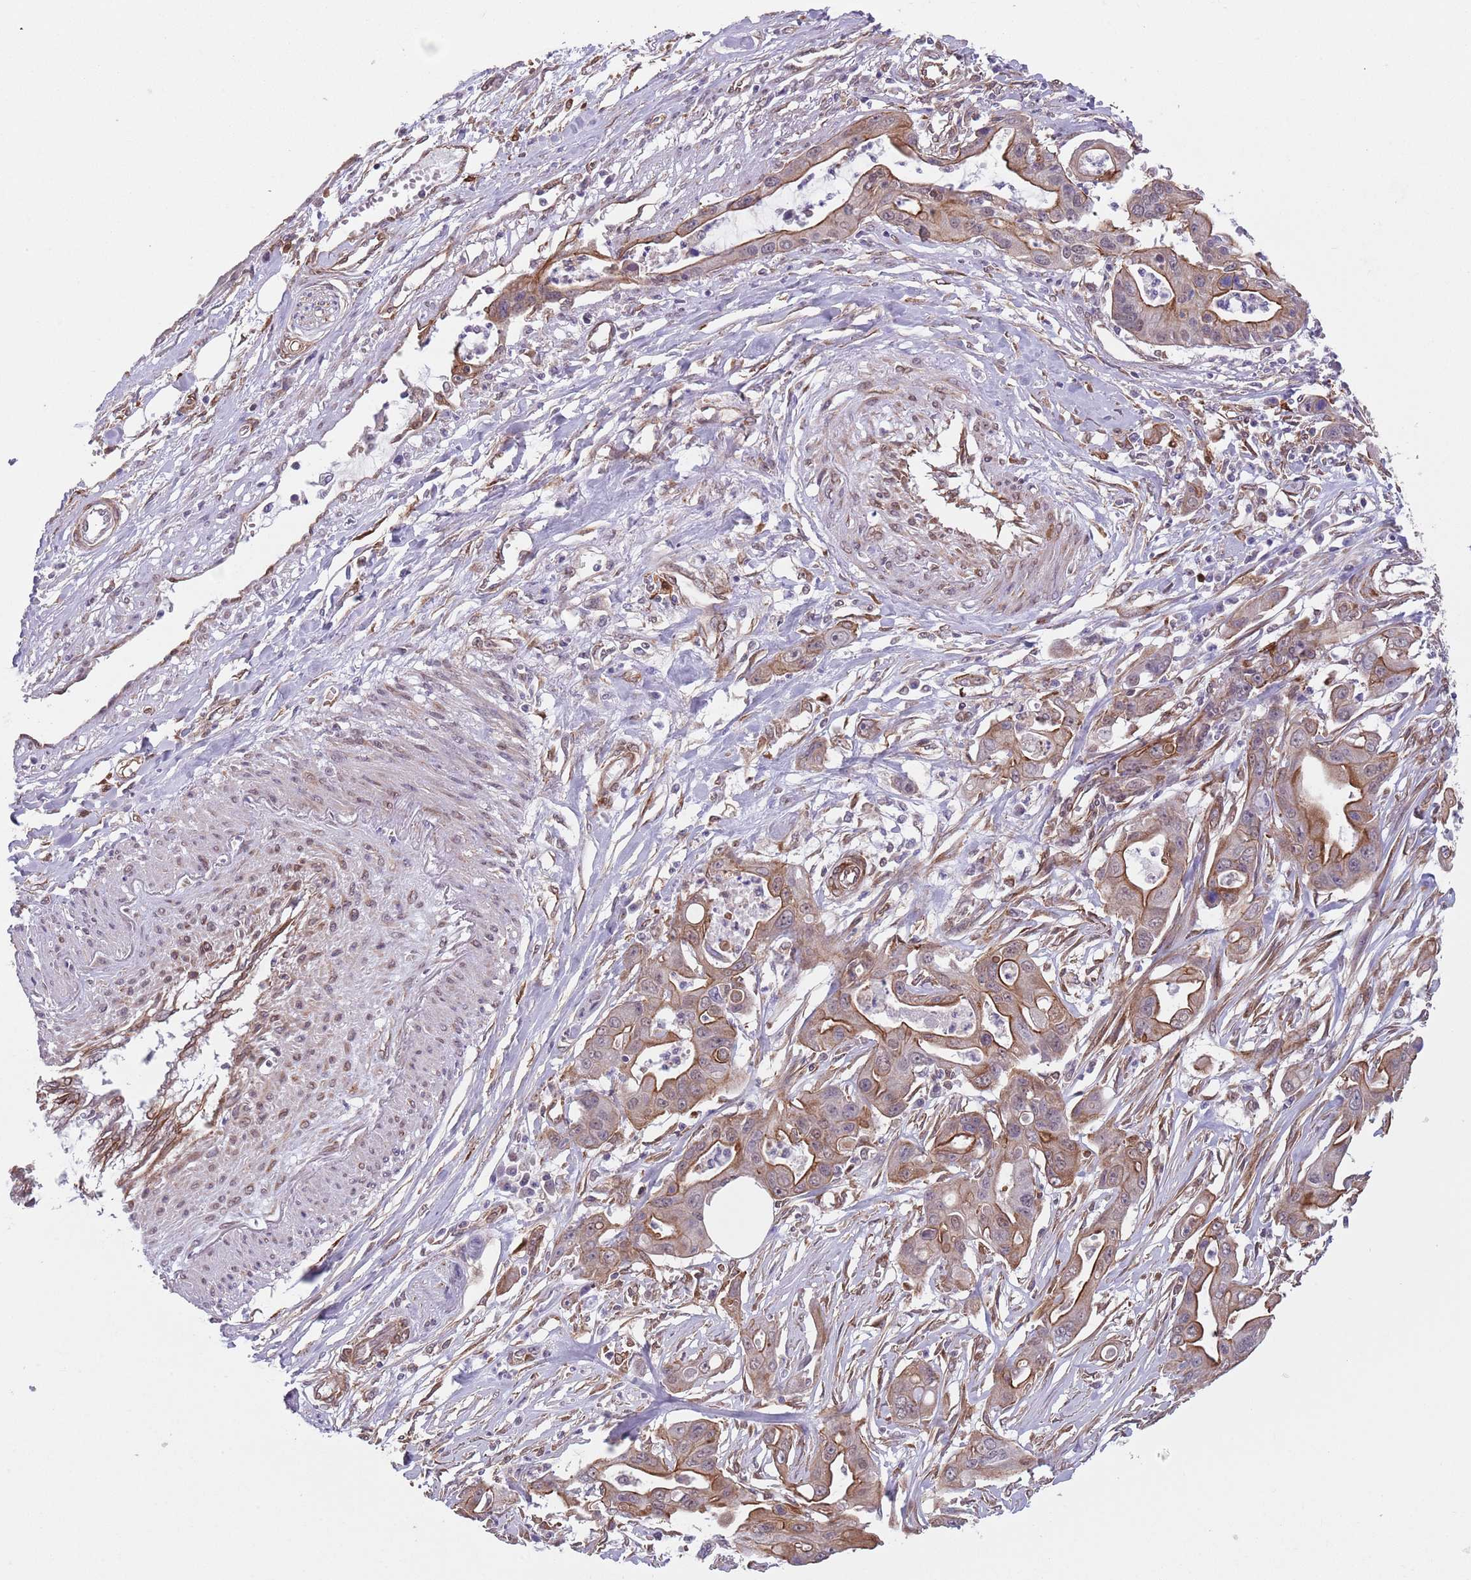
{"staining": {"intensity": "moderate", "quantity": "25%-75%", "location": "cytoplasmic/membranous"}, "tissue": "ovarian cancer", "cell_type": "Tumor cells", "image_type": "cancer", "snomed": [{"axis": "morphology", "description": "Cystadenocarcinoma, mucinous, NOS"}, {"axis": "topography", "description": "Ovary"}], "caption": "IHC histopathology image of human ovarian cancer stained for a protein (brown), which reveals medium levels of moderate cytoplasmic/membranous staining in about 25%-75% of tumor cells.", "gene": "CREBZF", "patient": {"sex": "female", "age": 70}}